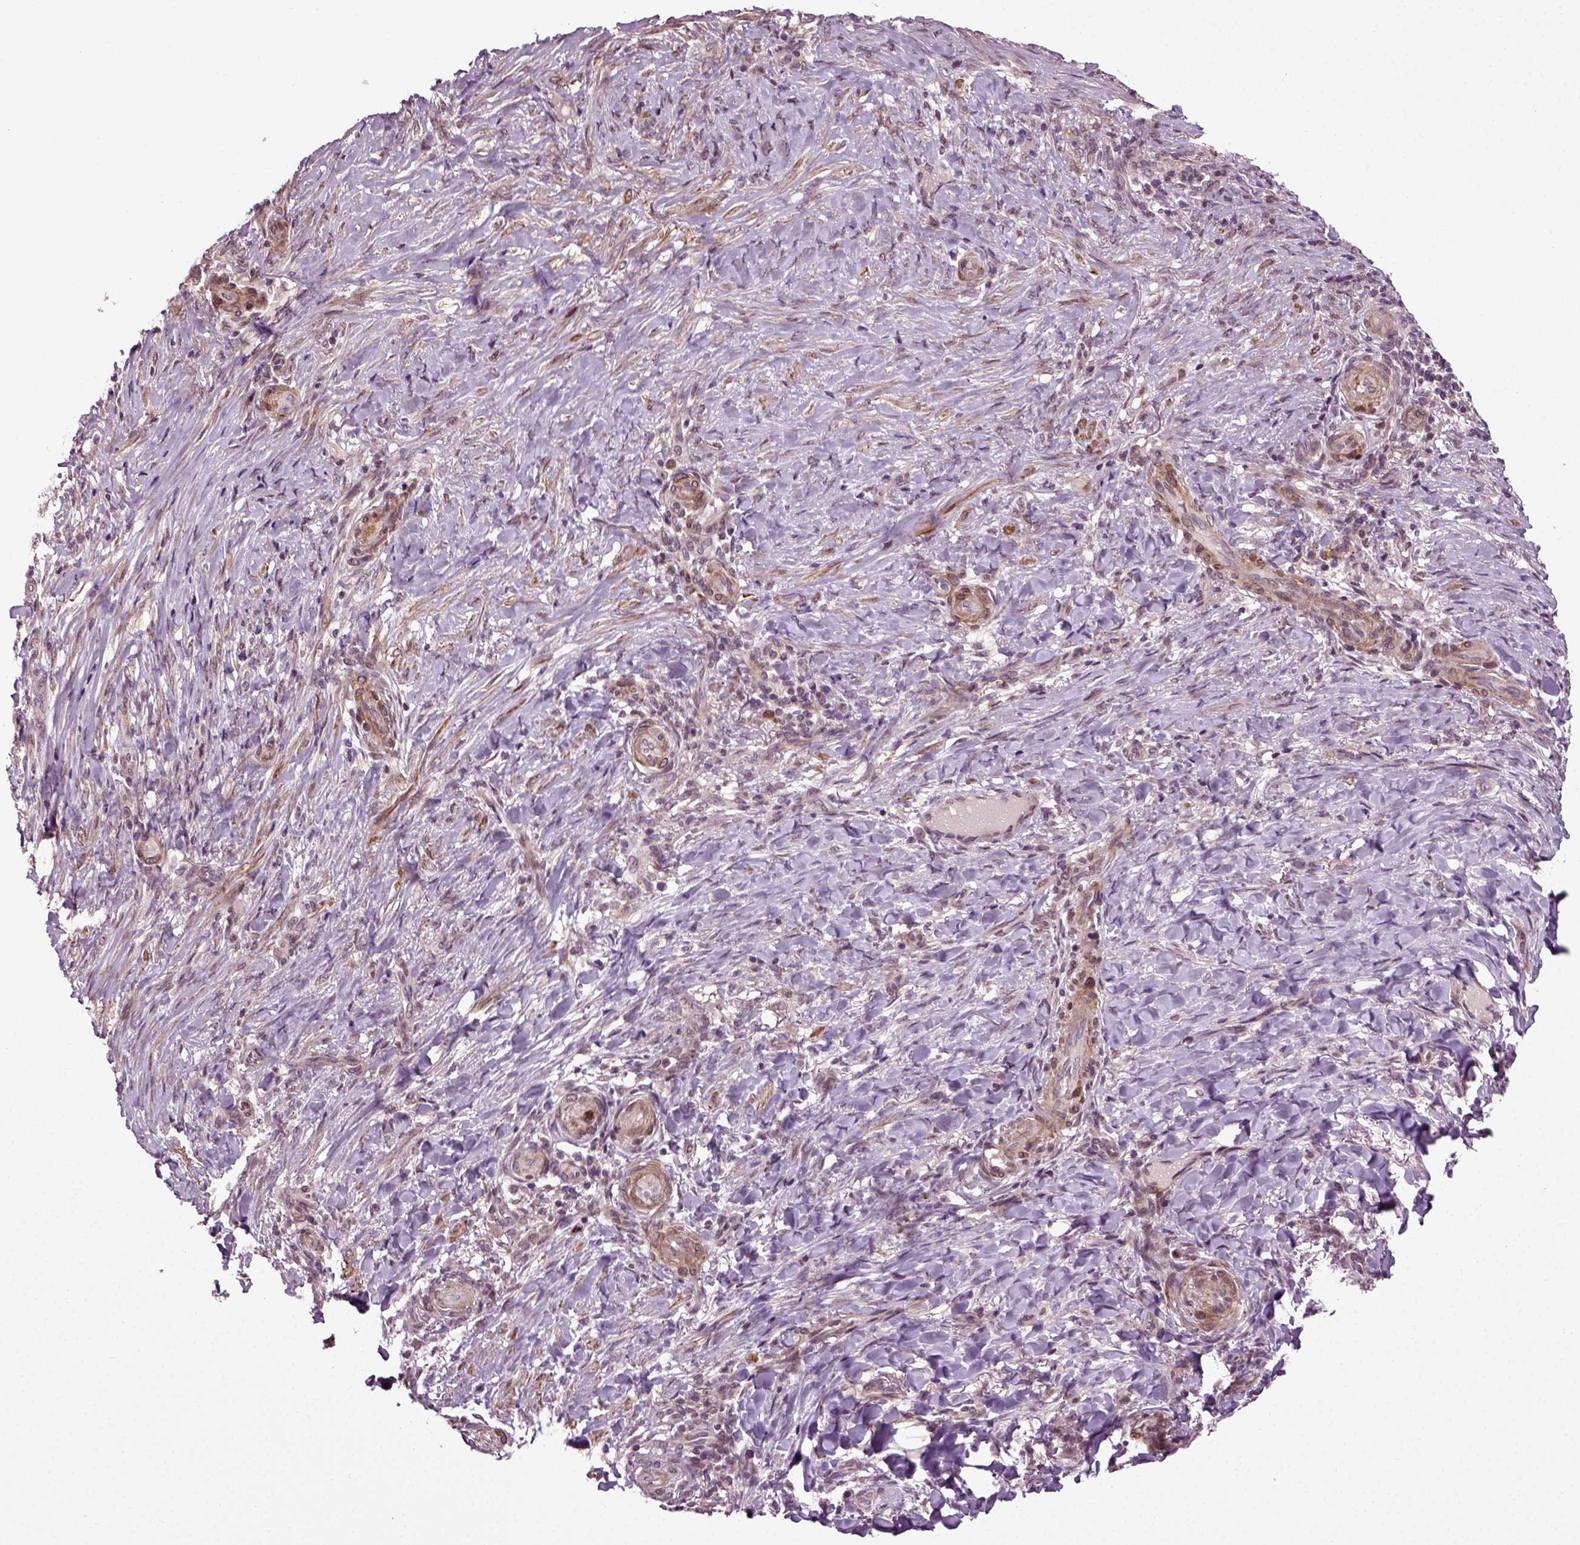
{"staining": {"intensity": "moderate", "quantity": "<25%", "location": "cytoplasmic/membranous"}, "tissue": "skin cancer", "cell_type": "Tumor cells", "image_type": "cancer", "snomed": [{"axis": "morphology", "description": "Basal cell carcinoma"}, {"axis": "topography", "description": "Skin"}], "caption": "A micrograph showing moderate cytoplasmic/membranous positivity in approximately <25% of tumor cells in skin basal cell carcinoma, as visualized by brown immunohistochemical staining.", "gene": "KNSTRN", "patient": {"sex": "female", "age": 69}}